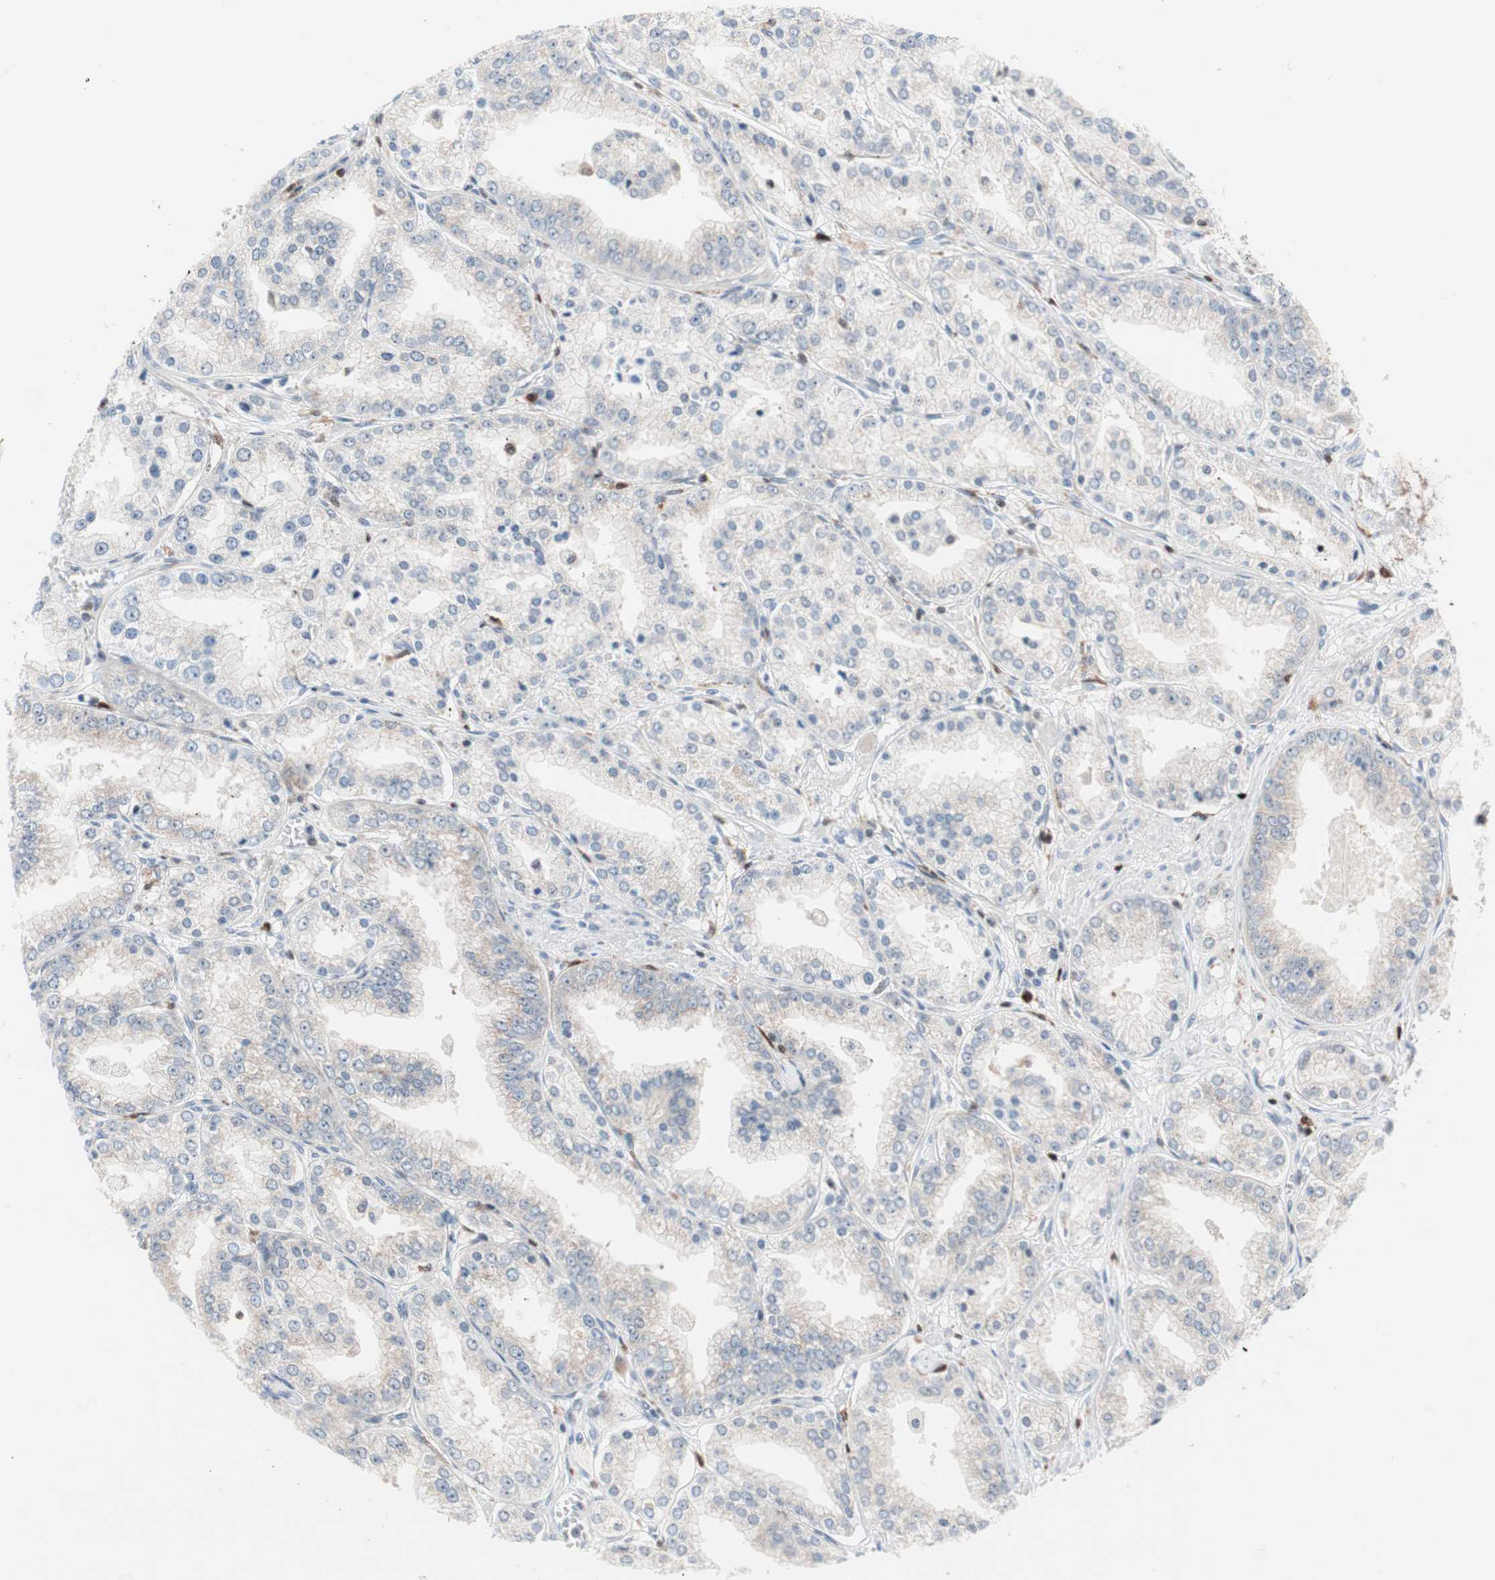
{"staining": {"intensity": "negative", "quantity": "none", "location": "none"}, "tissue": "prostate cancer", "cell_type": "Tumor cells", "image_type": "cancer", "snomed": [{"axis": "morphology", "description": "Adenocarcinoma, High grade"}, {"axis": "topography", "description": "Prostate"}], "caption": "Immunohistochemistry of adenocarcinoma (high-grade) (prostate) shows no expression in tumor cells.", "gene": "RGS10", "patient": {"sex": "male", "age": 61}}